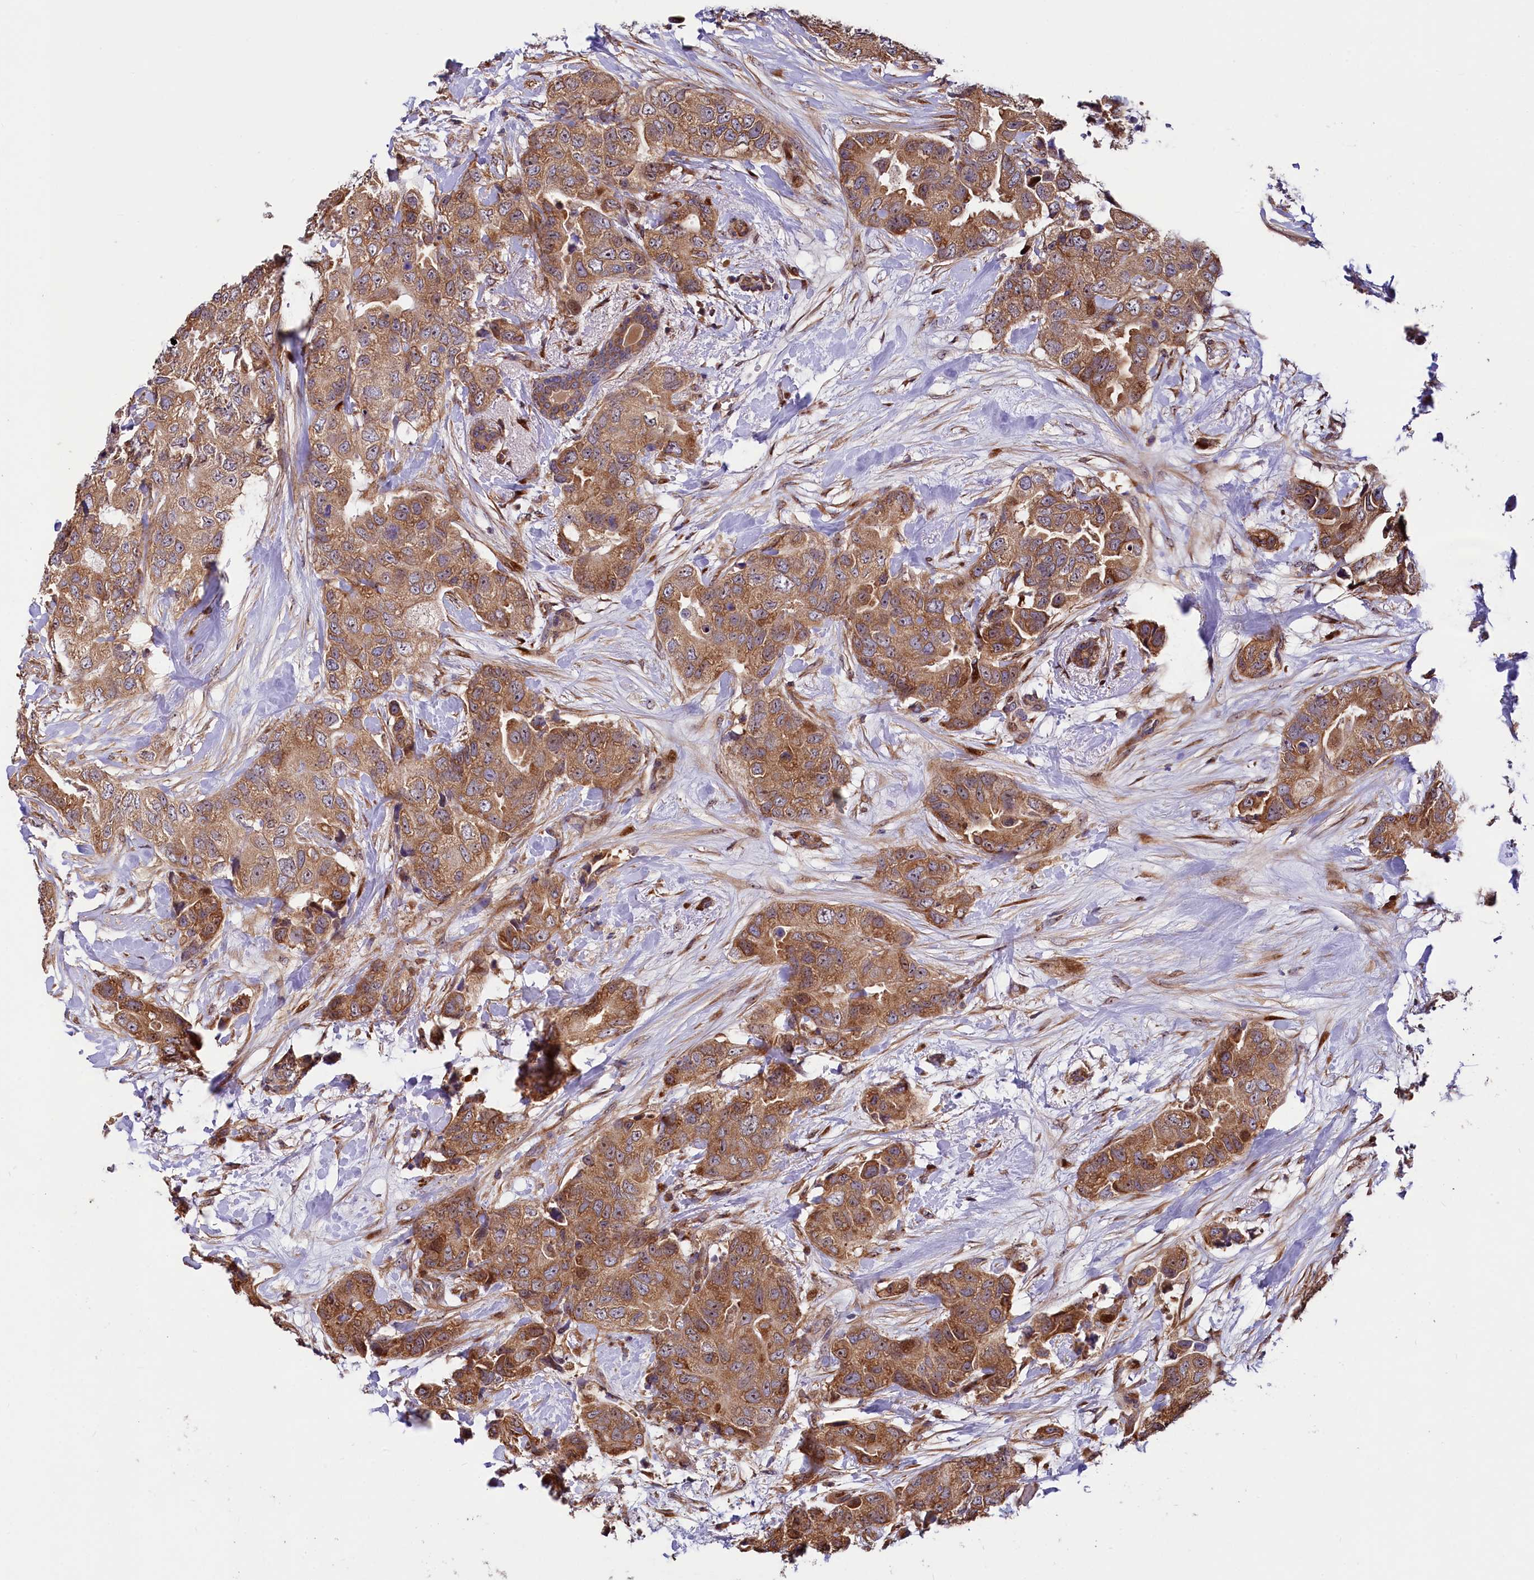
{"staining": {"intensity": "moderate", "quantity": ">75%", "location": "cytoplasmic/membranous,nuclear"}, "tissue": "breast cancer", "cell_type": "Tumor cells", "image_type": "cancer", "snomed": [{"axis": "morphology", "description": "Duct carcinoma"}, {"axis": "topography", "description": "Breast"}], "caption": "DAB immunohistochemical staining of infiltrating ductal carcinoma (breast) displays moderate cytoplasmic/membranous and nuclear protein expression in approximately >75% of tumor cells.", "gene": "PDZRN3", "patient": {"sex": "female", "age": 62}}